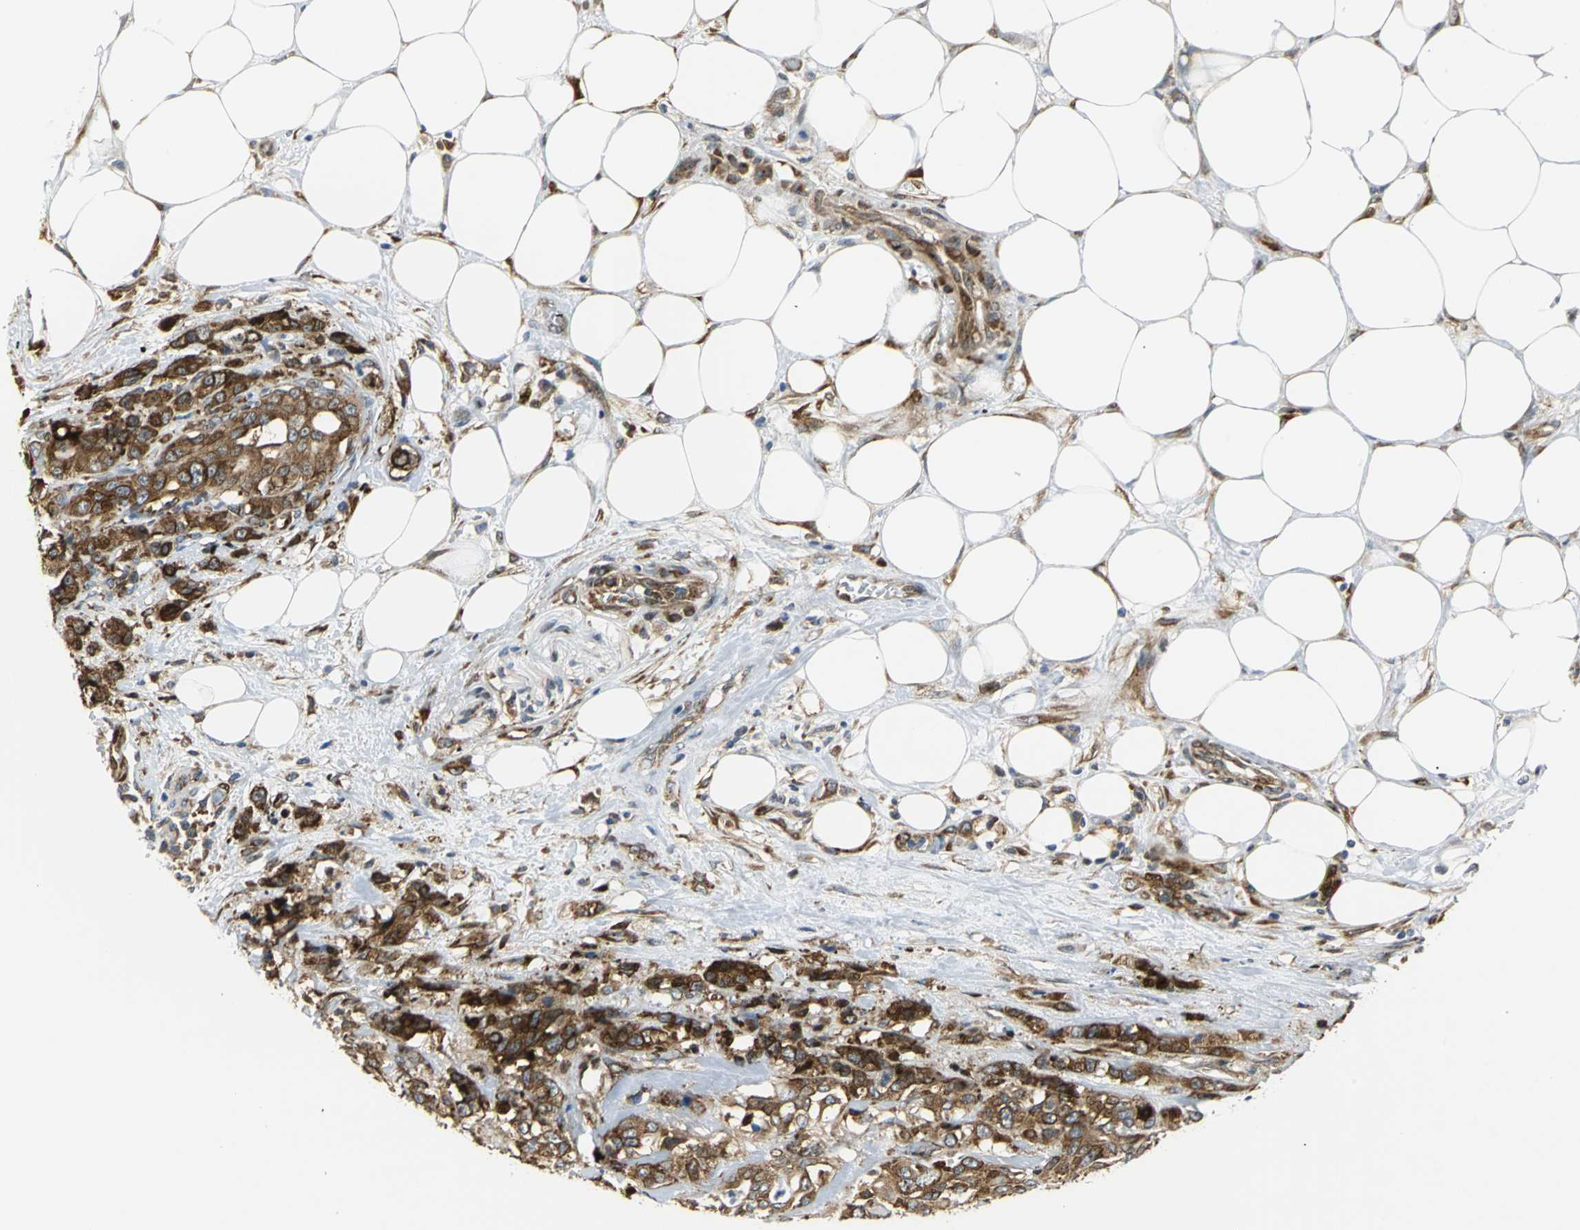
{"staining": {"intensity": "strong", "quantity": ">75%", "location": "cytoplasmic/membranous"}, "tissue": "pancreatic cancer", "cell_type": "Tumor cells", "image_type": "cancer", "snomed": [{"axis": "morphology", "description": "Adenocarcinoma, NOS"}, {"axis": "topography", "description": "Pancreas"}], "caption": "Strong cytoplasmic/membranous protein expression is appreciated in approximately >75% of tumor cells in pancreatic cancer. Nuclei are stained in blue.", "gene": "YBX1", "patient": {"sex": "male", "age": 46}}